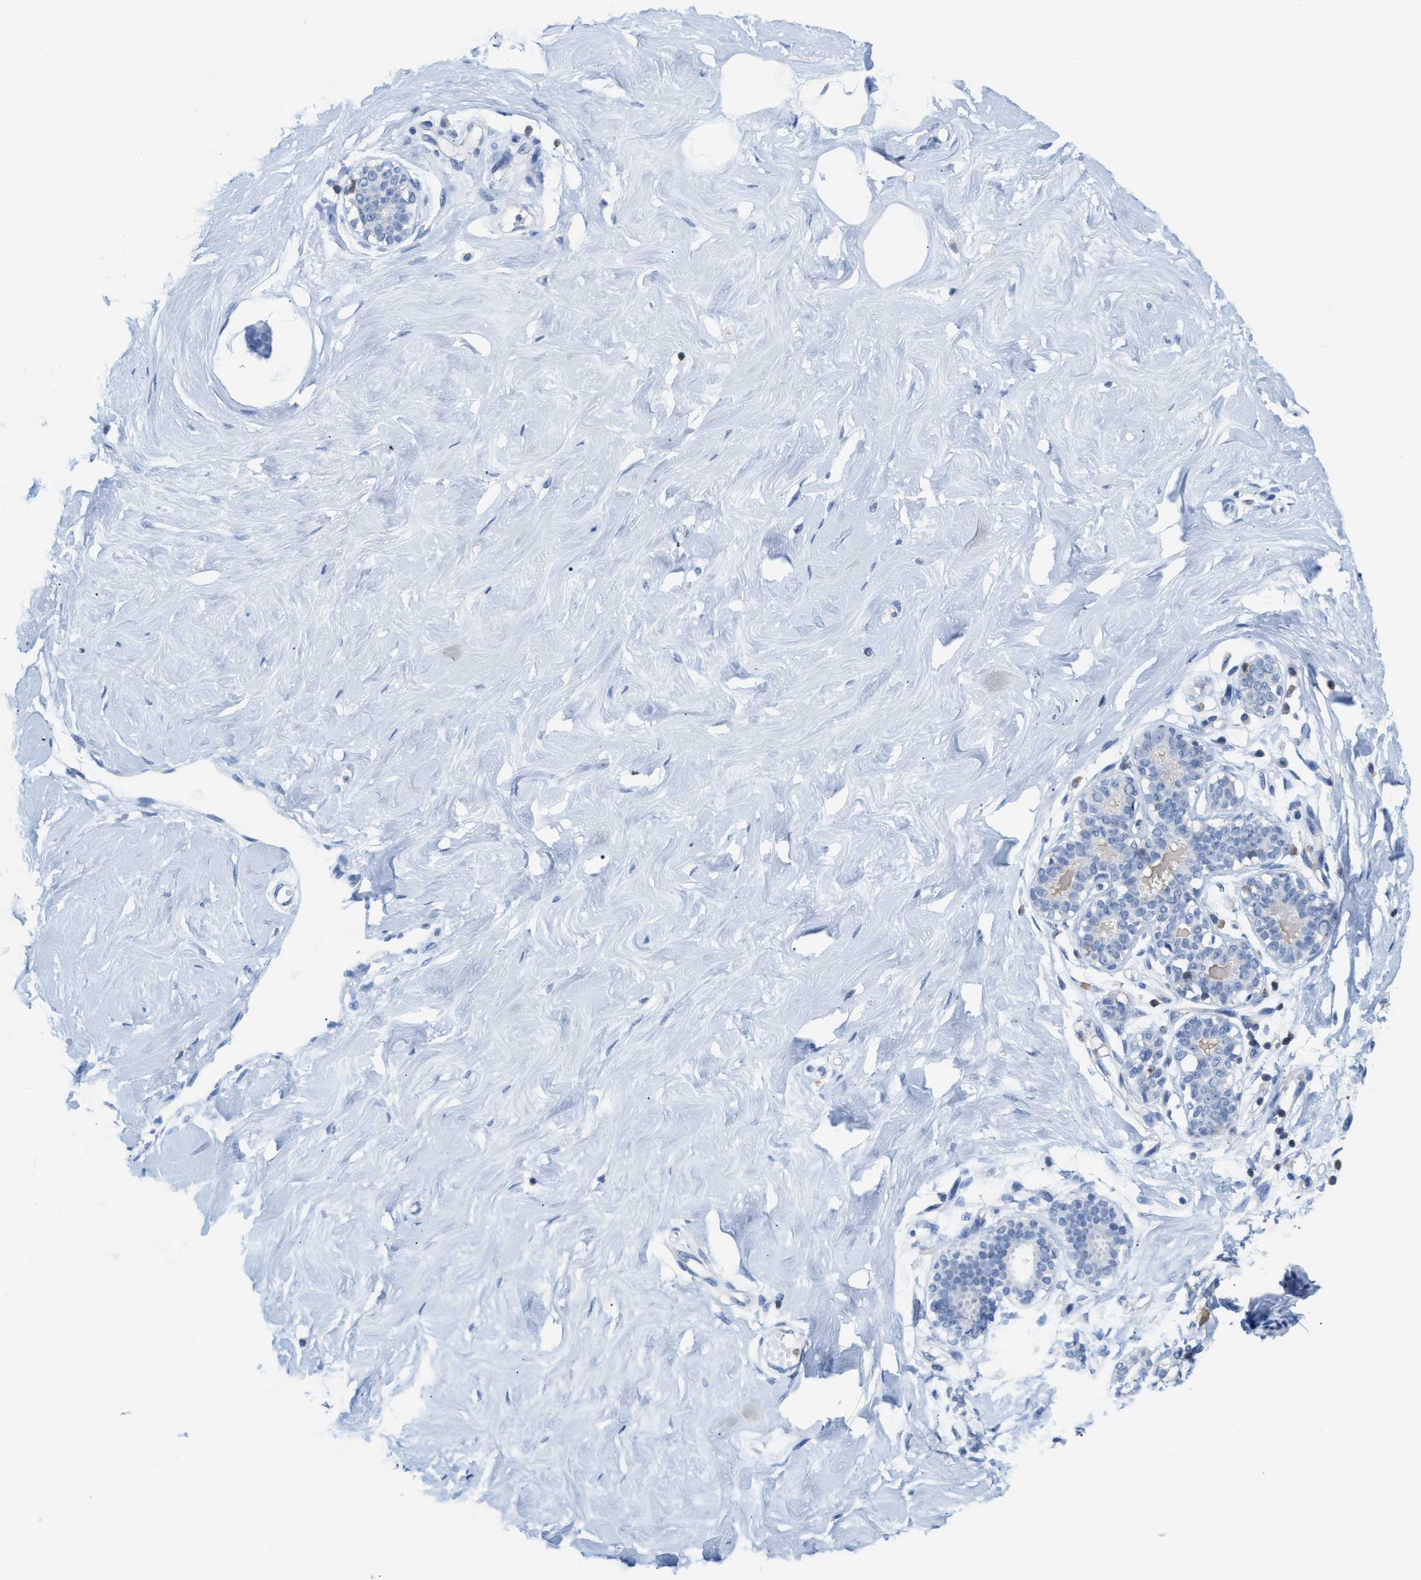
{"staining": {"intensity": "negative", "quantity": "none", "location": "none"}, "tissue": "breast", "cell_type": "Adipocytes", "image_type": "normal", "snomed": [{"axis": "morphology", "description": "Normal tissue, NOS"}, {"axis": "topography", "description": "Breast"}], "caption": "High magnification brightfield microscopy of benign breast stained with DAB (brown) and counterstained with hematoxylin (blue): adipocytes show no significant staining. The staining was performed using DAB to visualize the protein expression in brown, while the nuclei were stained in blue with hematoxylin (Magnification: 20x).", "gene": "IL16", "patient": {"sex": "female", "age": 23}}